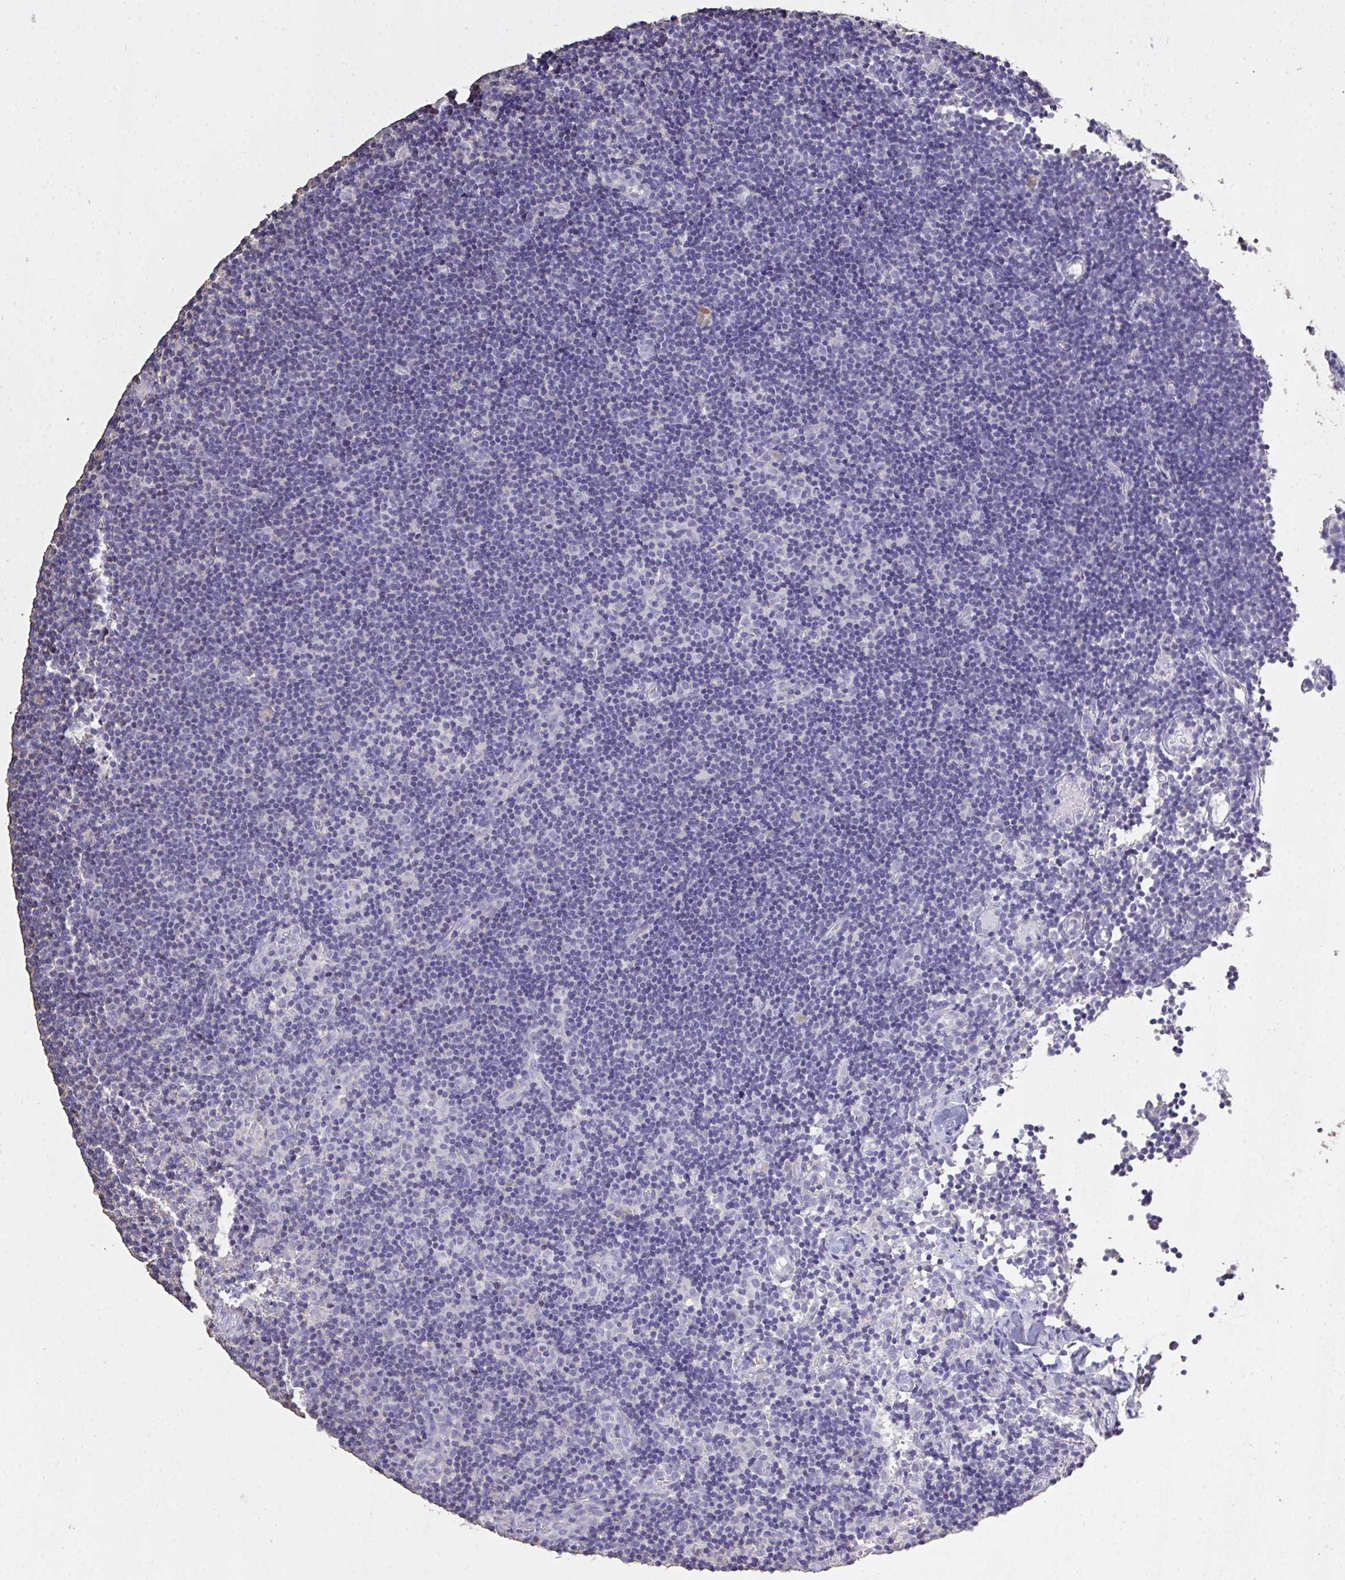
{"staining": {"intensity": "negative", "quantity": "none", "location": "none"}, "tissue": "lymph node", "cell_type": "Germinal center cells", "image_type": "normal", "snomed": [{"axis": "morphology", "description": "Normal tissue, NOS"}, {"axis": "topography", "description": "Lymph node"}], "caption": "A histopathology image of lymph node stained for a protein demonstrates no brown staining in germinal center cells. (Stains: DAB (3,3'-diaminobenzidine) immunohistochemistry with hematoxylin counter stain, Microscopy: brightfield microscopy at high magnification).", "gene": "IL23R", "patient": {"sex": "female", "age": 45}}